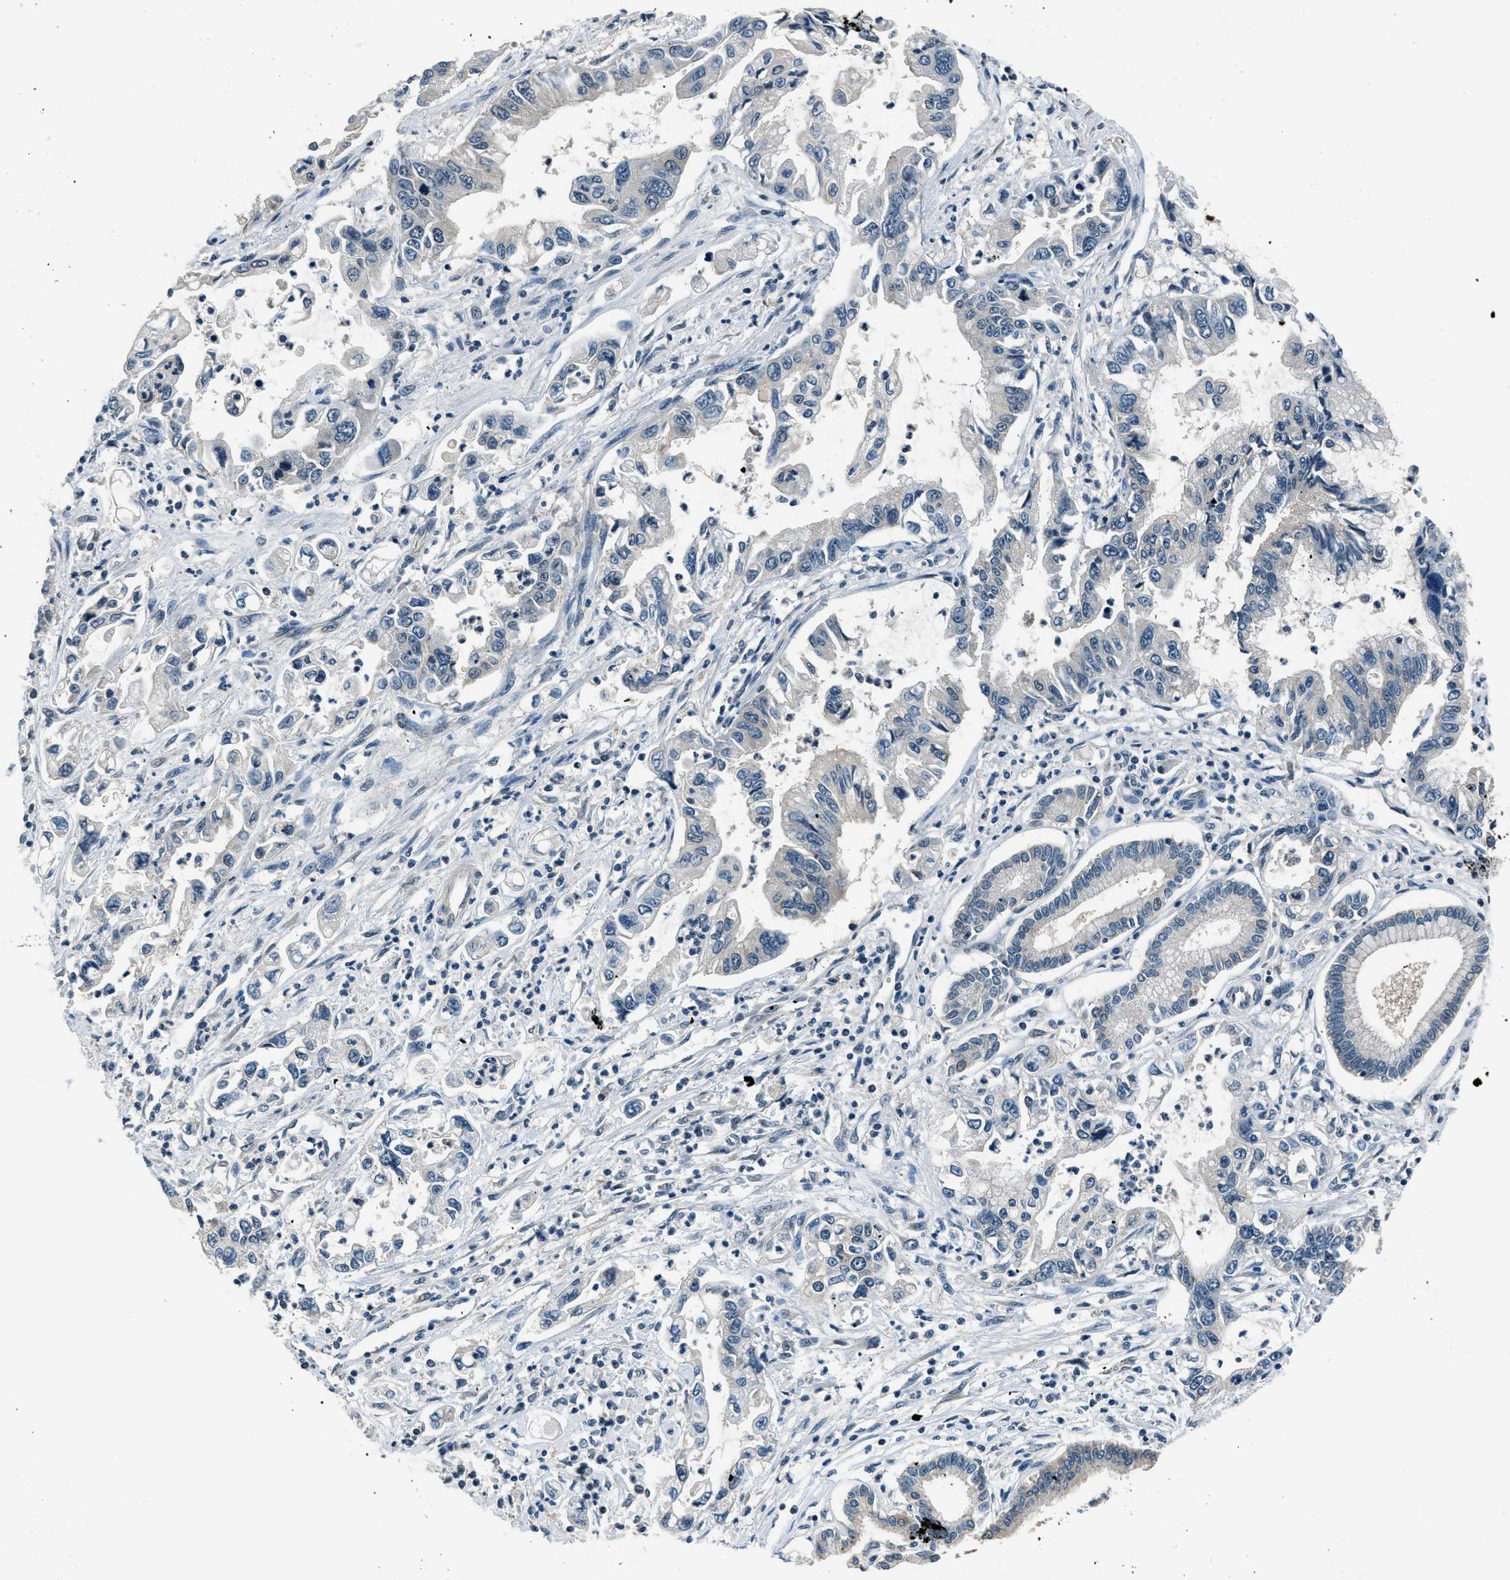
{"staining": {"intensity": "negative", "quantity": "none", "location": "none"}, "tissue": "pancreatic cancer", "cell_type": "Tumor cells", "image_type": "cancer", "snomed": [{"axis": "morphology", "description": "Adenocarcinoma, NOS"}, {"axis": "topography", "description": "Pancreas"}], "caption": "Human pancreatic cancer (adenocarcinoma) stained for a protein using immunohistochemistry (IHC) shows no staining in tumor cells.", "gene": "NME8", "patient": {"sex": "male", "age": 56}}